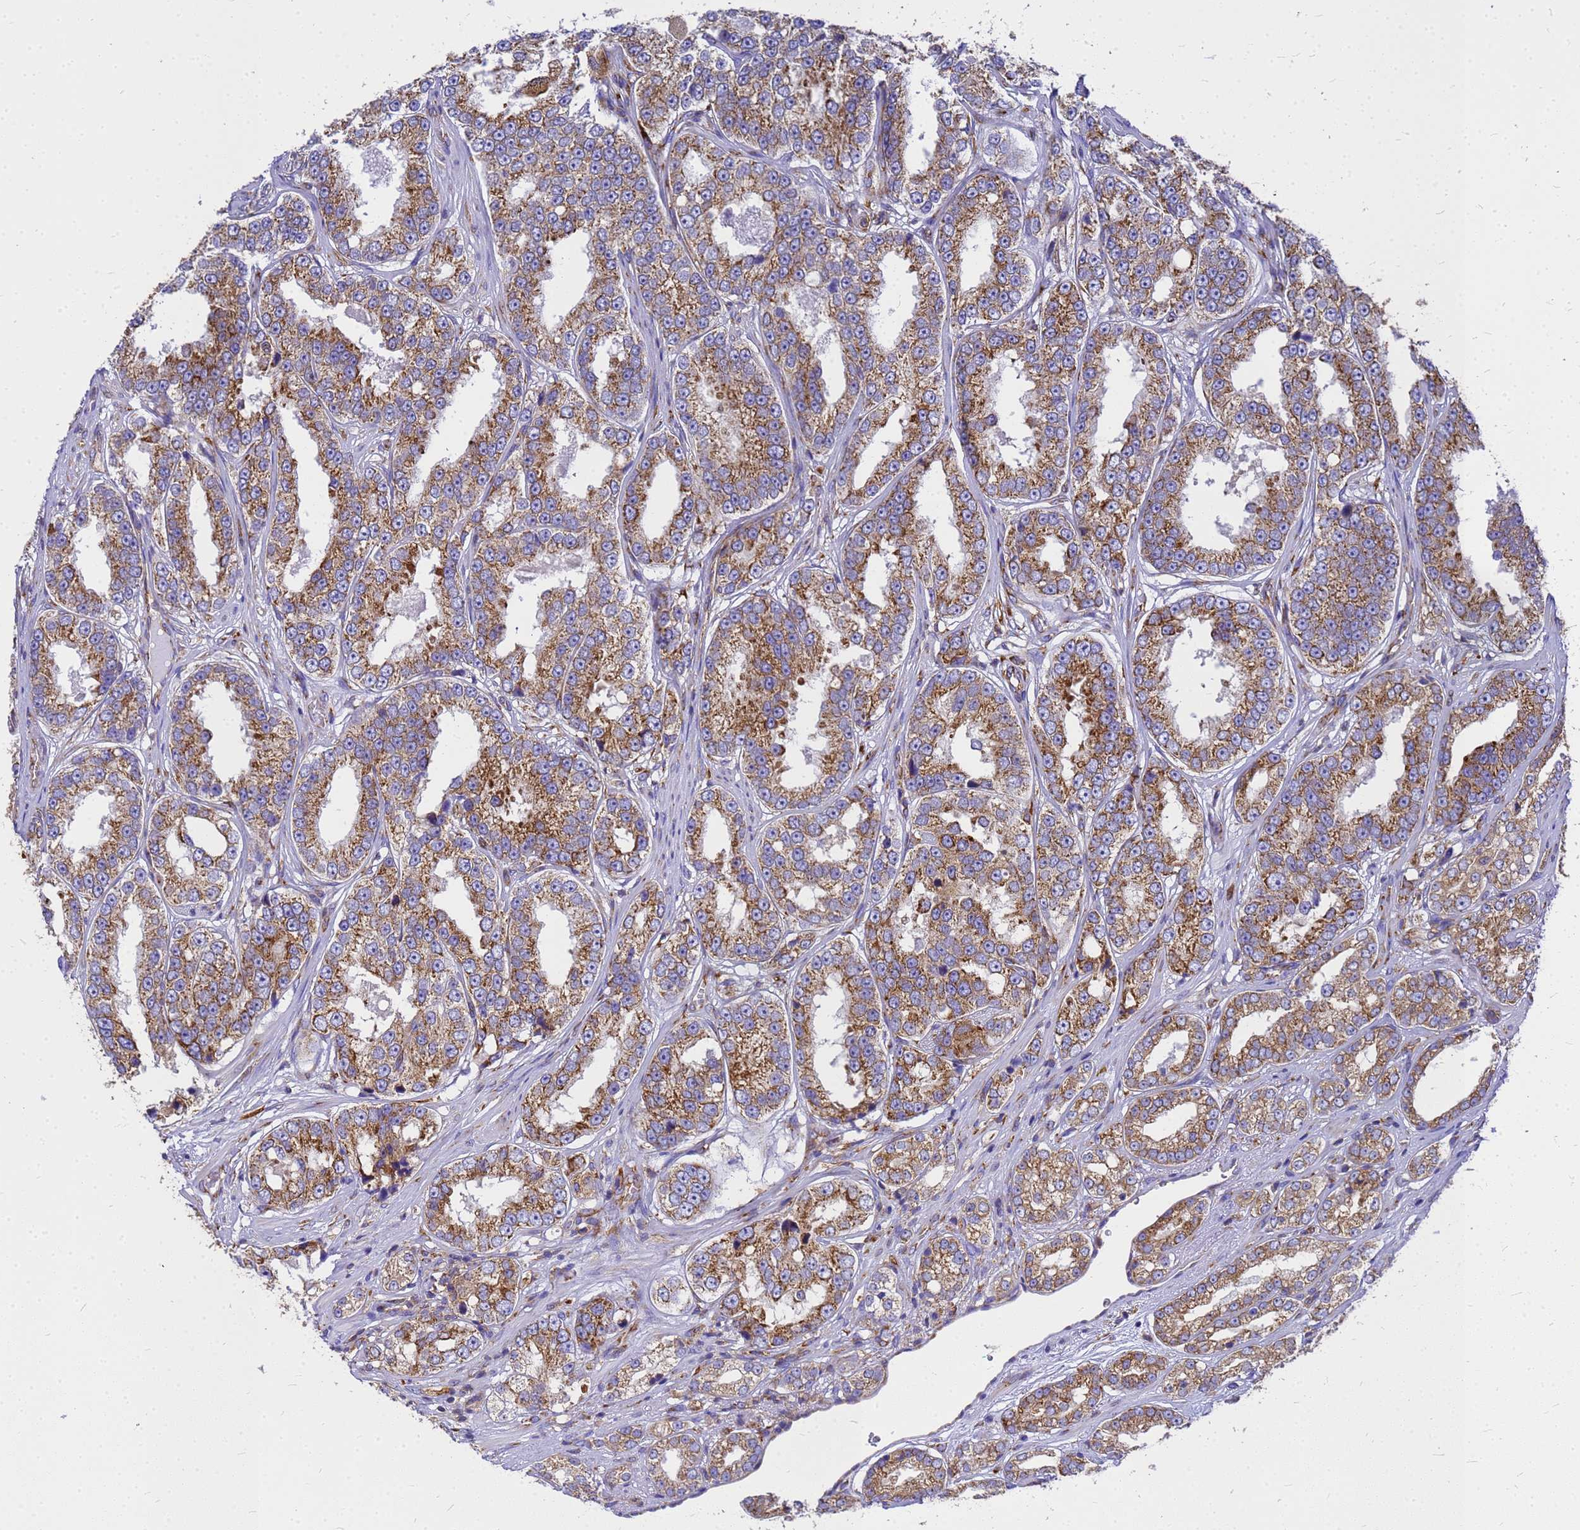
{"staining": {"intensity": "moderate", "quantity": ">75%", "location": "cytoplasmic/membranous"}, "tissue": "prostate cancer", "cell_type": "Tumor cells", "image_type": "cancer", "snomed": [{"axis": "morphology", "description": "Normal tissue, NOS"}, {"axis": "morphology", "description": "Adenocarcinoma, High grade"}, {"axis": "topography", "description": "Prostate"}], "caption": "DAB immunohistochemical staining of prostate cancer demonstrates moderate cytoplasmic/membranous protein staining in approximately >75% of tumor cells.", "gene": "EEF1D", "patient": {"sex": "male", "age": 83}}